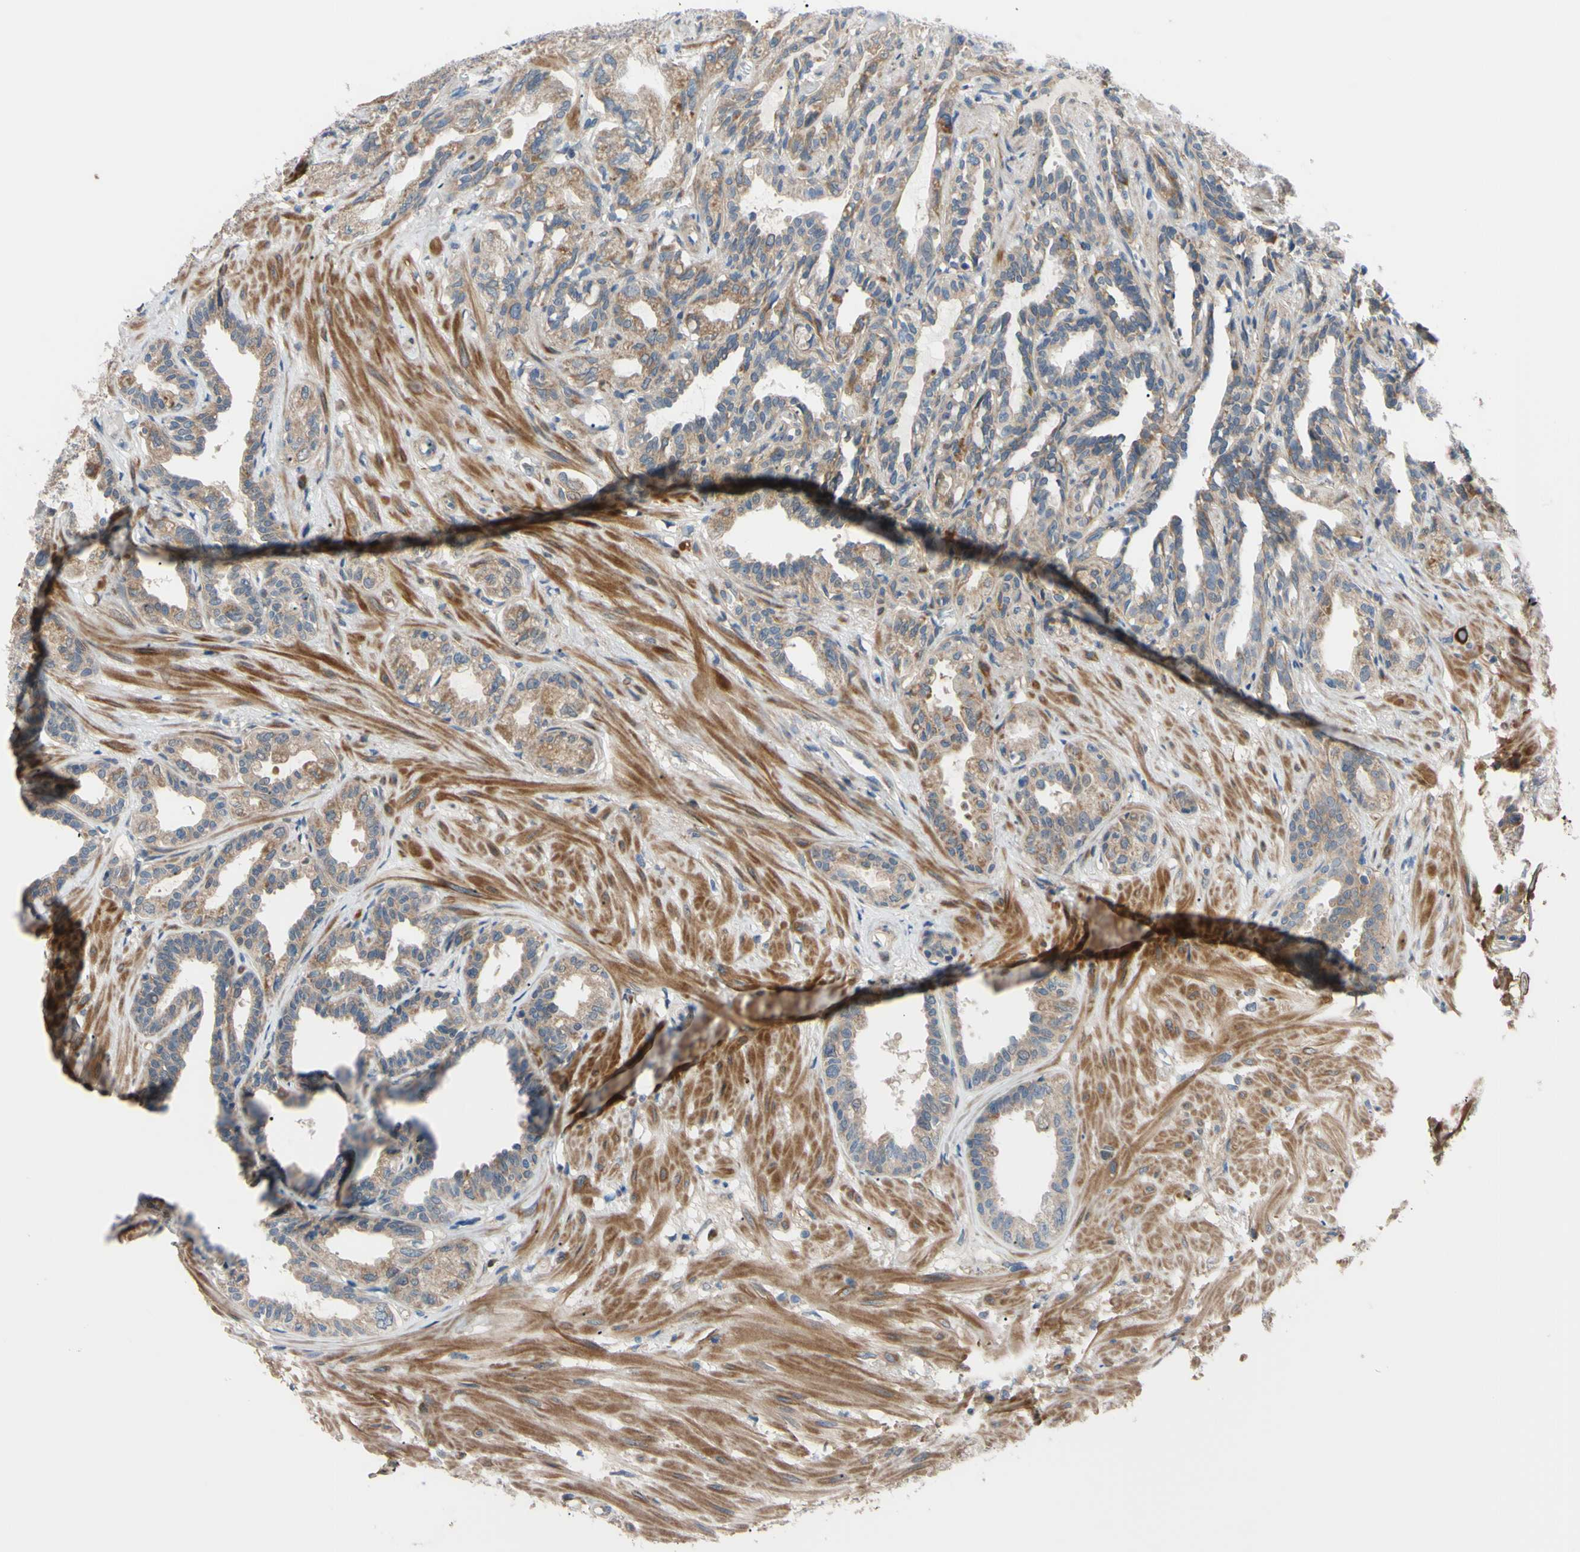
{"staining": {"intensity": "moderate", "quantity": "25%-75%", "location": "cytoplasmic/membranous"}, "tissue": "seminal vesicle", "cell_type": "Glandular cells", "image_type": "normal", "snomed": [{"axis": "morphology", "description": "Normal tissue, NOS"}, {"axis": "topography", "description": "Seminal veicle"}], "caption": "IHC of benign seminal vesicle shows medium levels of moderate cytoplasmic/membranous expression in about 25%-75% of glandular cells. (Stains: DAB in brown, nuclei in blue, Microscopy: brightfield microscopy at high magnification).", "gene": "SVIL", "patient": {"sex": "male", "age": 61}}